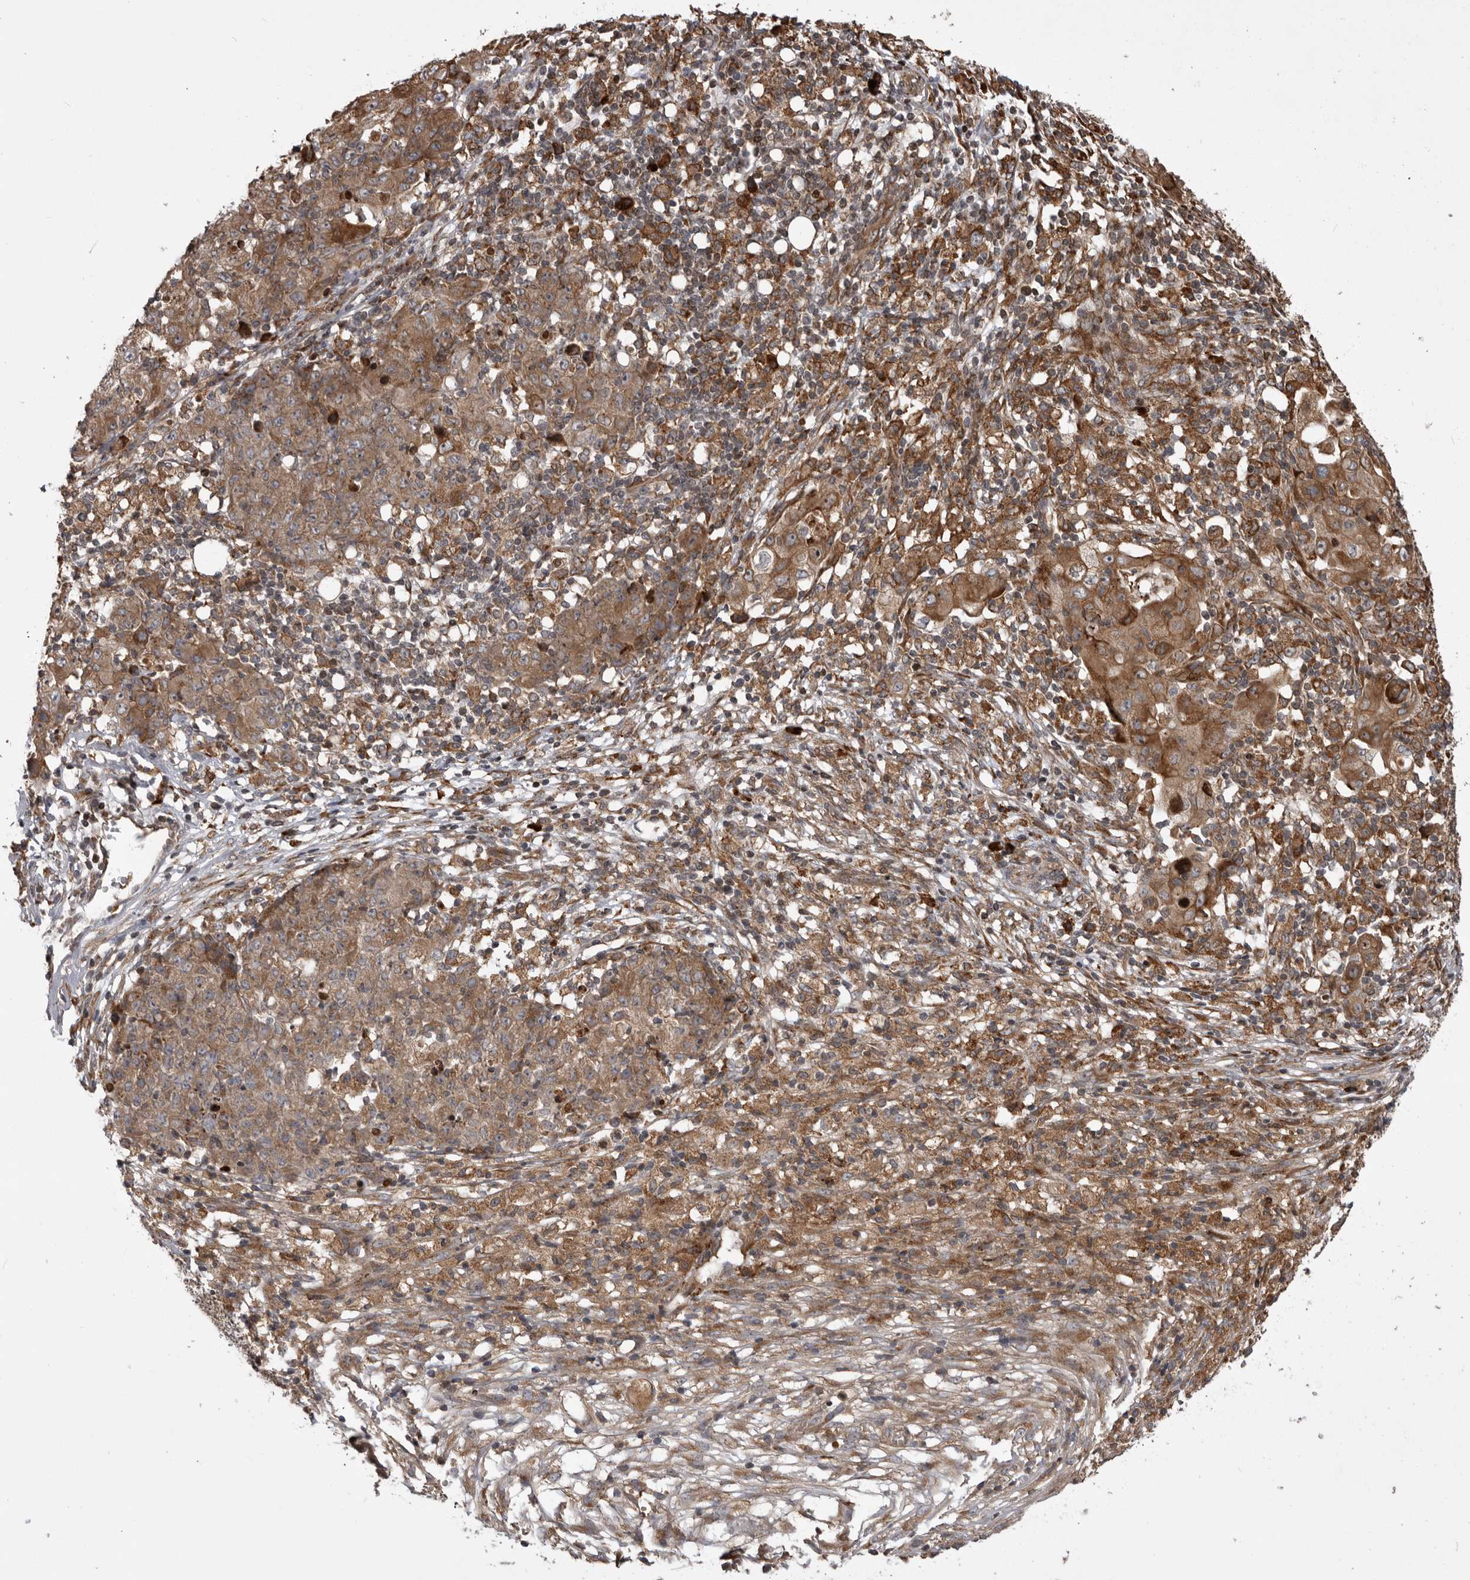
{"staining": {"intensity": "moderate", "quantity": ">75%", "location": "cytoplasmic/membranous"}, "tissue": "ovarian cancer", "cell_type": "Tumor cells", "image_type": "cancer", "snomed": [{"axis": "morphology", "description": "Carcinoma, endometroid"}, {"axis": "topography", "description": "Ovary"}], "caption": "Immunohistochemical staining of ovarian endometroid carcinoma shows medium levels of moderate cytoplasmic/membranous protein positivity in about >75% of tumor cells. Ihc stains the protein of interest in brown and the nuclei are stained blue.", "gene": "RAB3GAP2", "patient": {"sex": "female", "age": 42}}